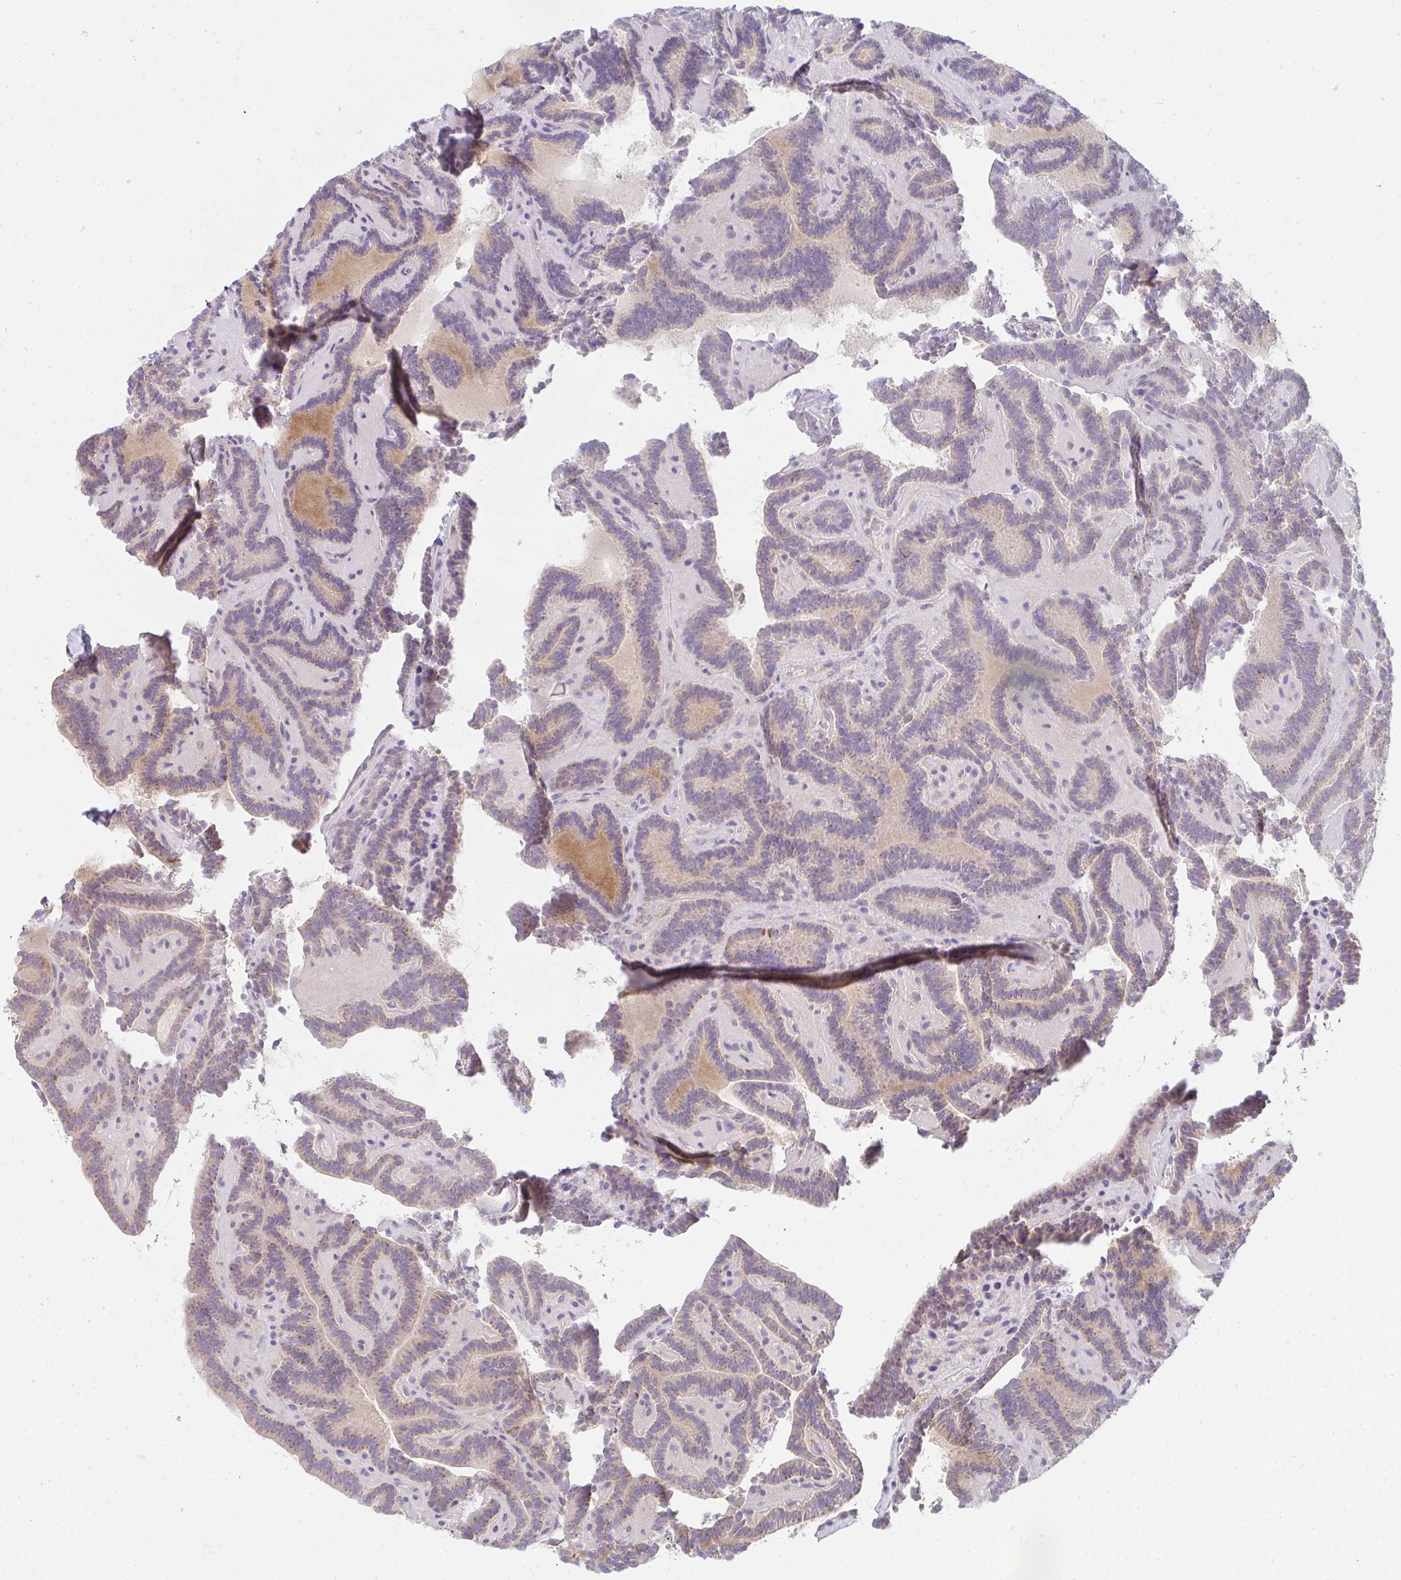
{"staining": {"intensity": "weak", "quantity": "25%-75%", "location": "cytoplasmic/membranous"}, "tissue": "thyroid cancer", "cell_type": "Tumor cells", "image_type": "cancer", "snomed": [{"axis": "morphology", "description": "Papillary adenocarcinoma, NOS"}, {"axis": "topography", "description": "Thyroid gland"}], "caption": "Weak cytoplasmic/membranous staining is seen in approximately 25%-75% of tumor cells in thyroid cancer.", "gene": "FAHD1", "patient": {"sex": "female", "age": 21}}